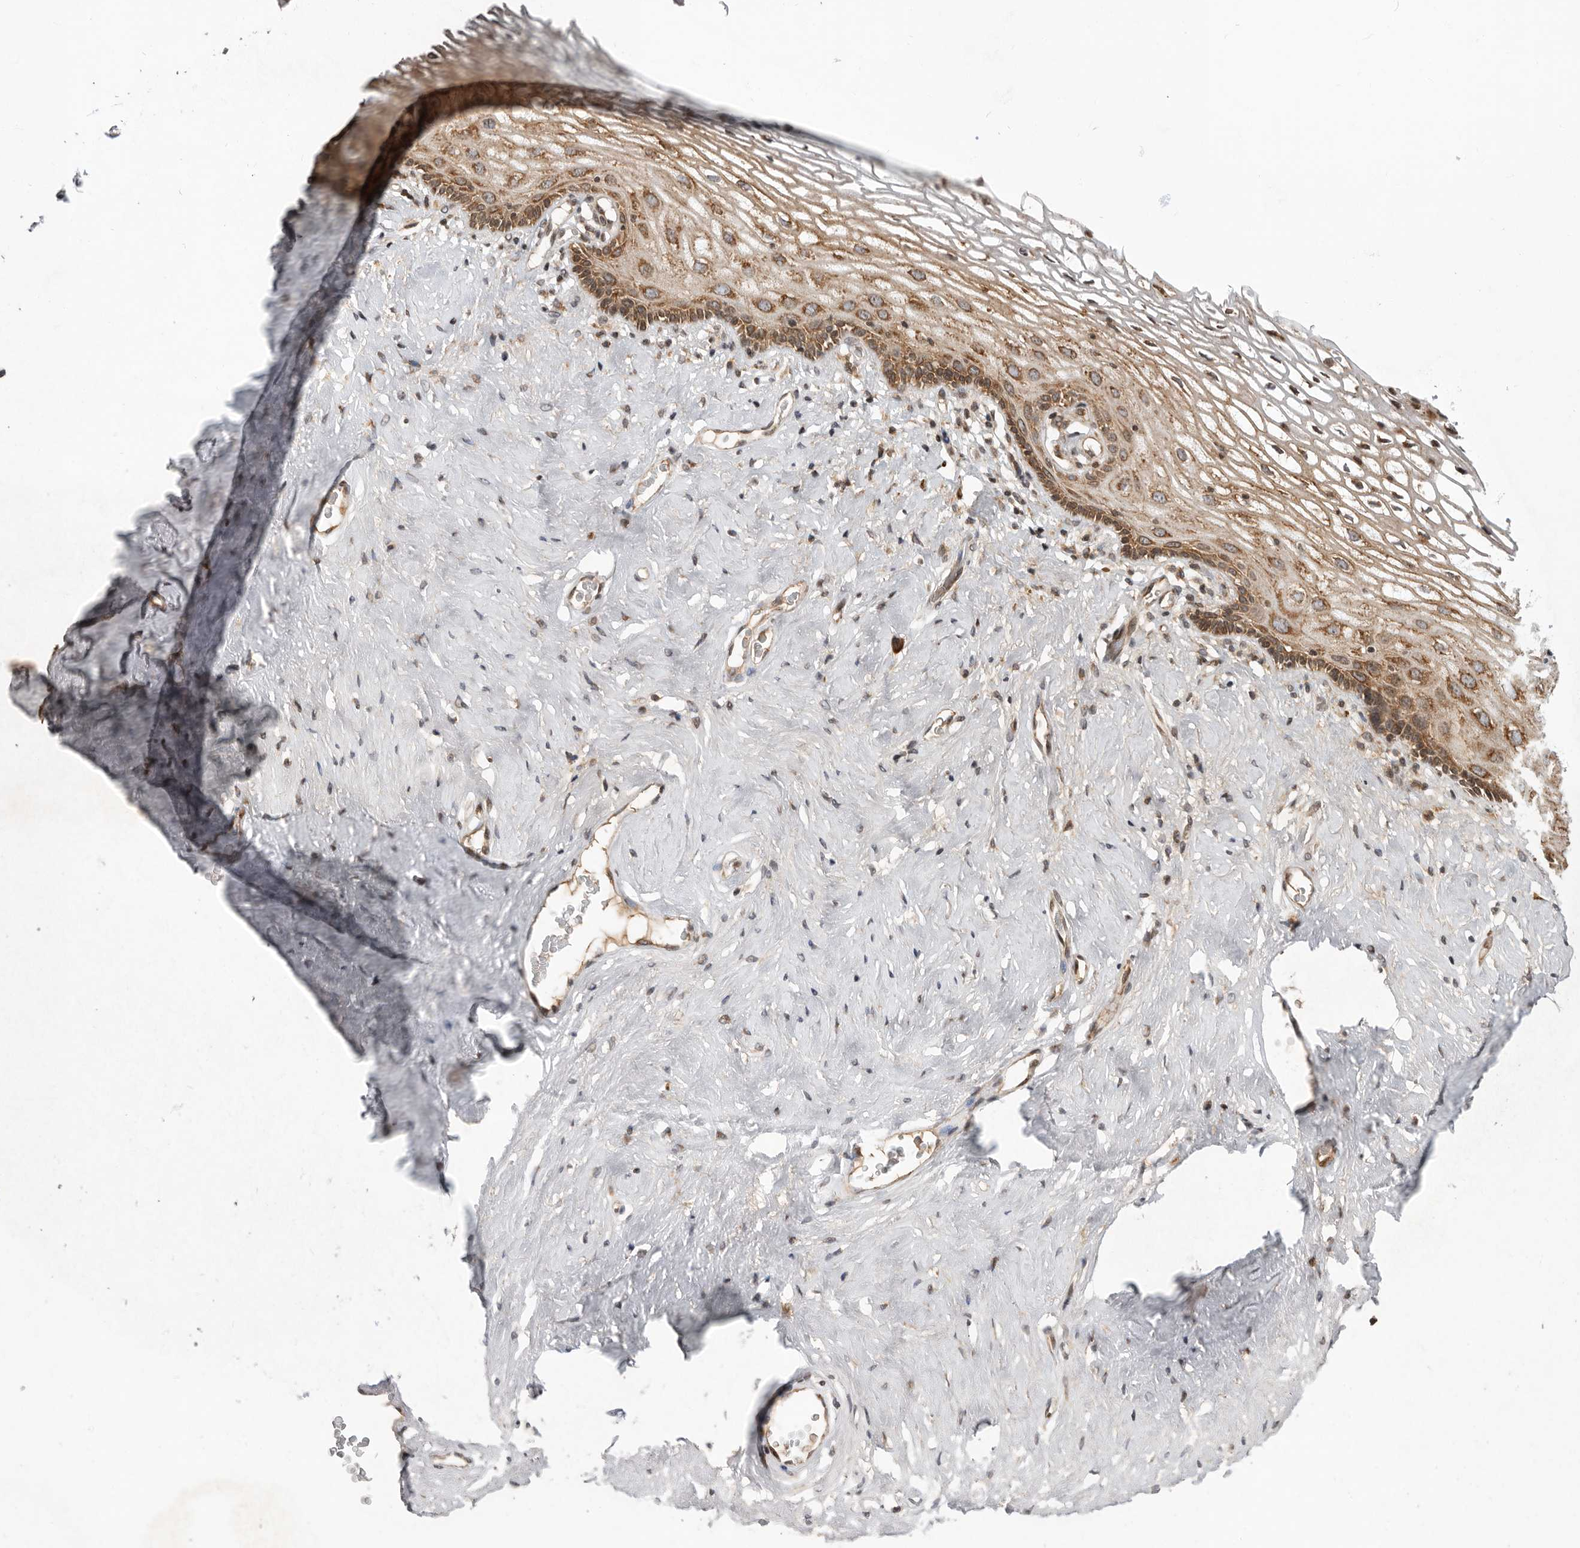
{"staining": {"intensity": "strong", "quantity": ">75%", "location": "cytoplasmic/membranous"}, "tissue": "vagina", "cell_type": "Squamous epithelial cells", "image_type": "normal", "snomed": [{"axis": "morphology", "description": "Normal tissue, NOS"}, {"axis": "morphology", "description": "Adenocarcinoma, NOS"}, {"axis": "topography", "description": "Rectum"}, {"axis": "topography", "description": "Vagina"}], "caption": "A brown stain shows strong cytoplasmic/membranous expression of a protein in squamous epithelial cells of unremarkable human vagina. (DAB = brown stain, brightfield microscopy at high magnification).", "gene": "FZD3", "patient": {"sex": "female", "age": 71}}